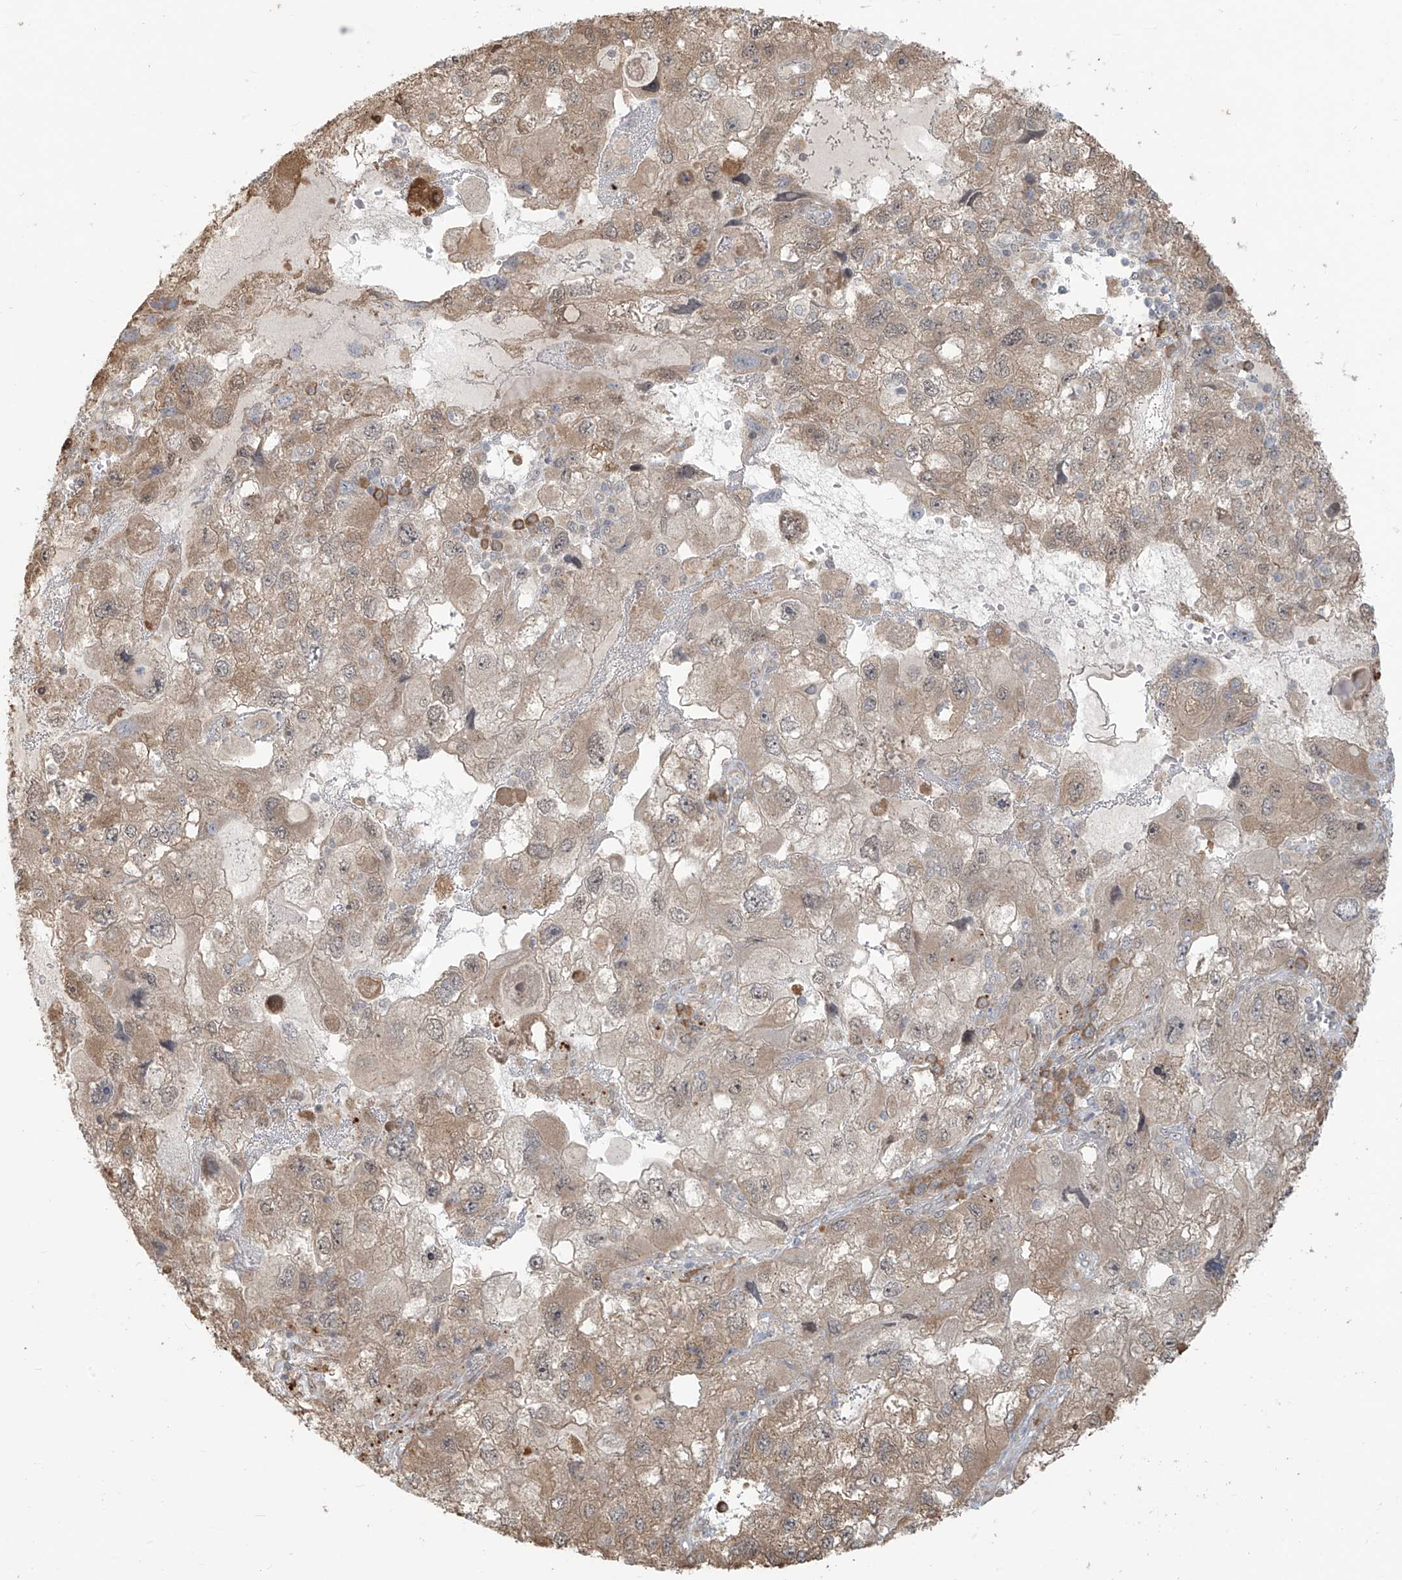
{"staining": {"intensity": "weak", "quantity": "25%-75%", "location": "cytoplasmic/membranous"}, "tissue": "endometrial cancer", "cell_type": "Tumor cells", "image_type": "cancer", "snomed": [{"axis": "morphology", "description": "Adenocarcinoma, NOS"}, {"axis": "topography", "description": "Endometrium"}], "caption": "Protein staining shows weak cytoplasmic/membranous positivity in approximately 25%-75% of tumor cells in adenocarcinoma (endometrial).", "gene": "PLEKHM3", "patient": {"sex": "female", "age": 49}}